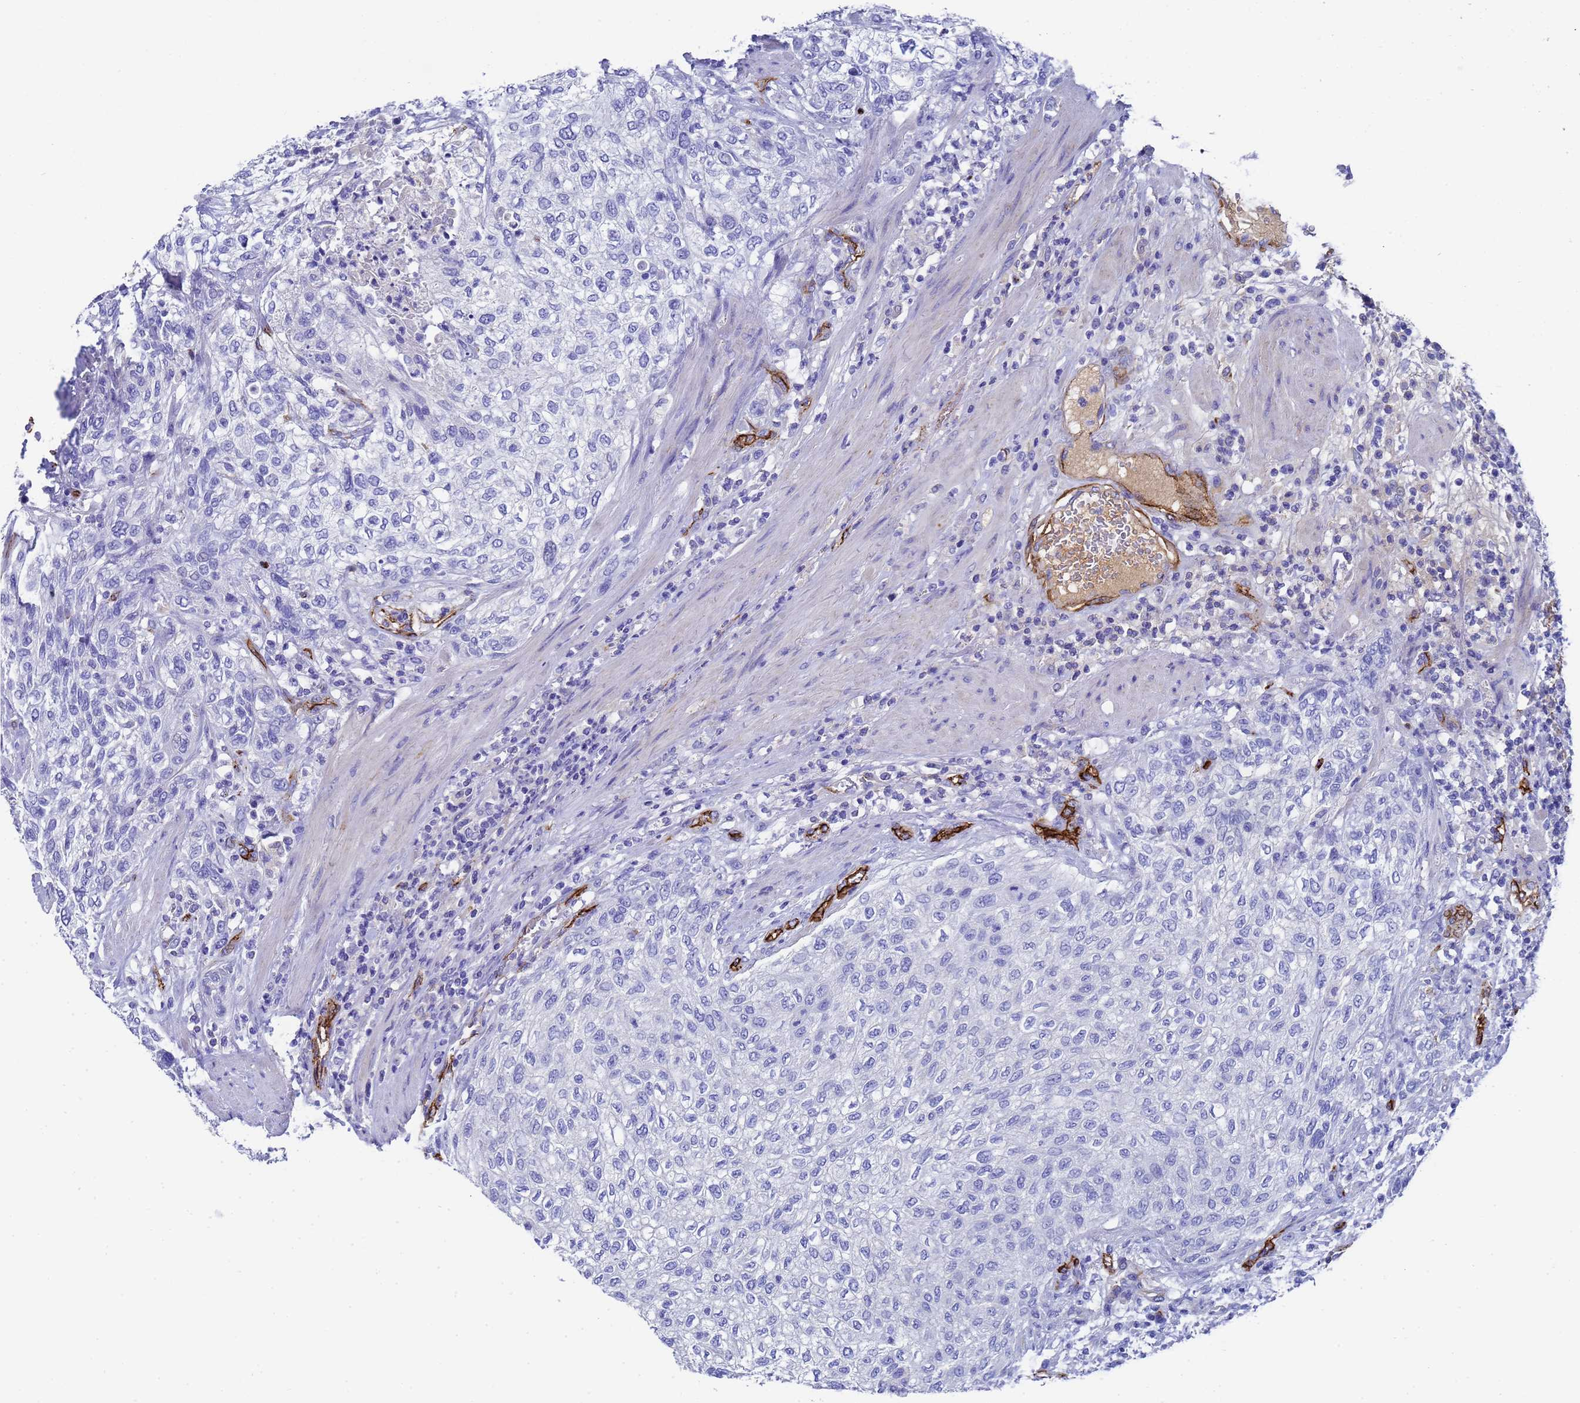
{"staining": {"intensity": "negative", "quantity": "none", "location": "none"}, "tissue": "urothelial cancer", "cell_type": "Tumor cells", "image_type": "cancer", "snomed": [{"axis": "morphology", "description": "Urothelial carcinoma, High grade"}, {"axis": "topography", "description": "Urinary bladder"}], "caption": "DAB immunohistochemical staining of urothelial cancer shows no significant positivity in tumor cells.", "gene": "ADIPOQ", "patient": {"sex": "male", "age": 35}}